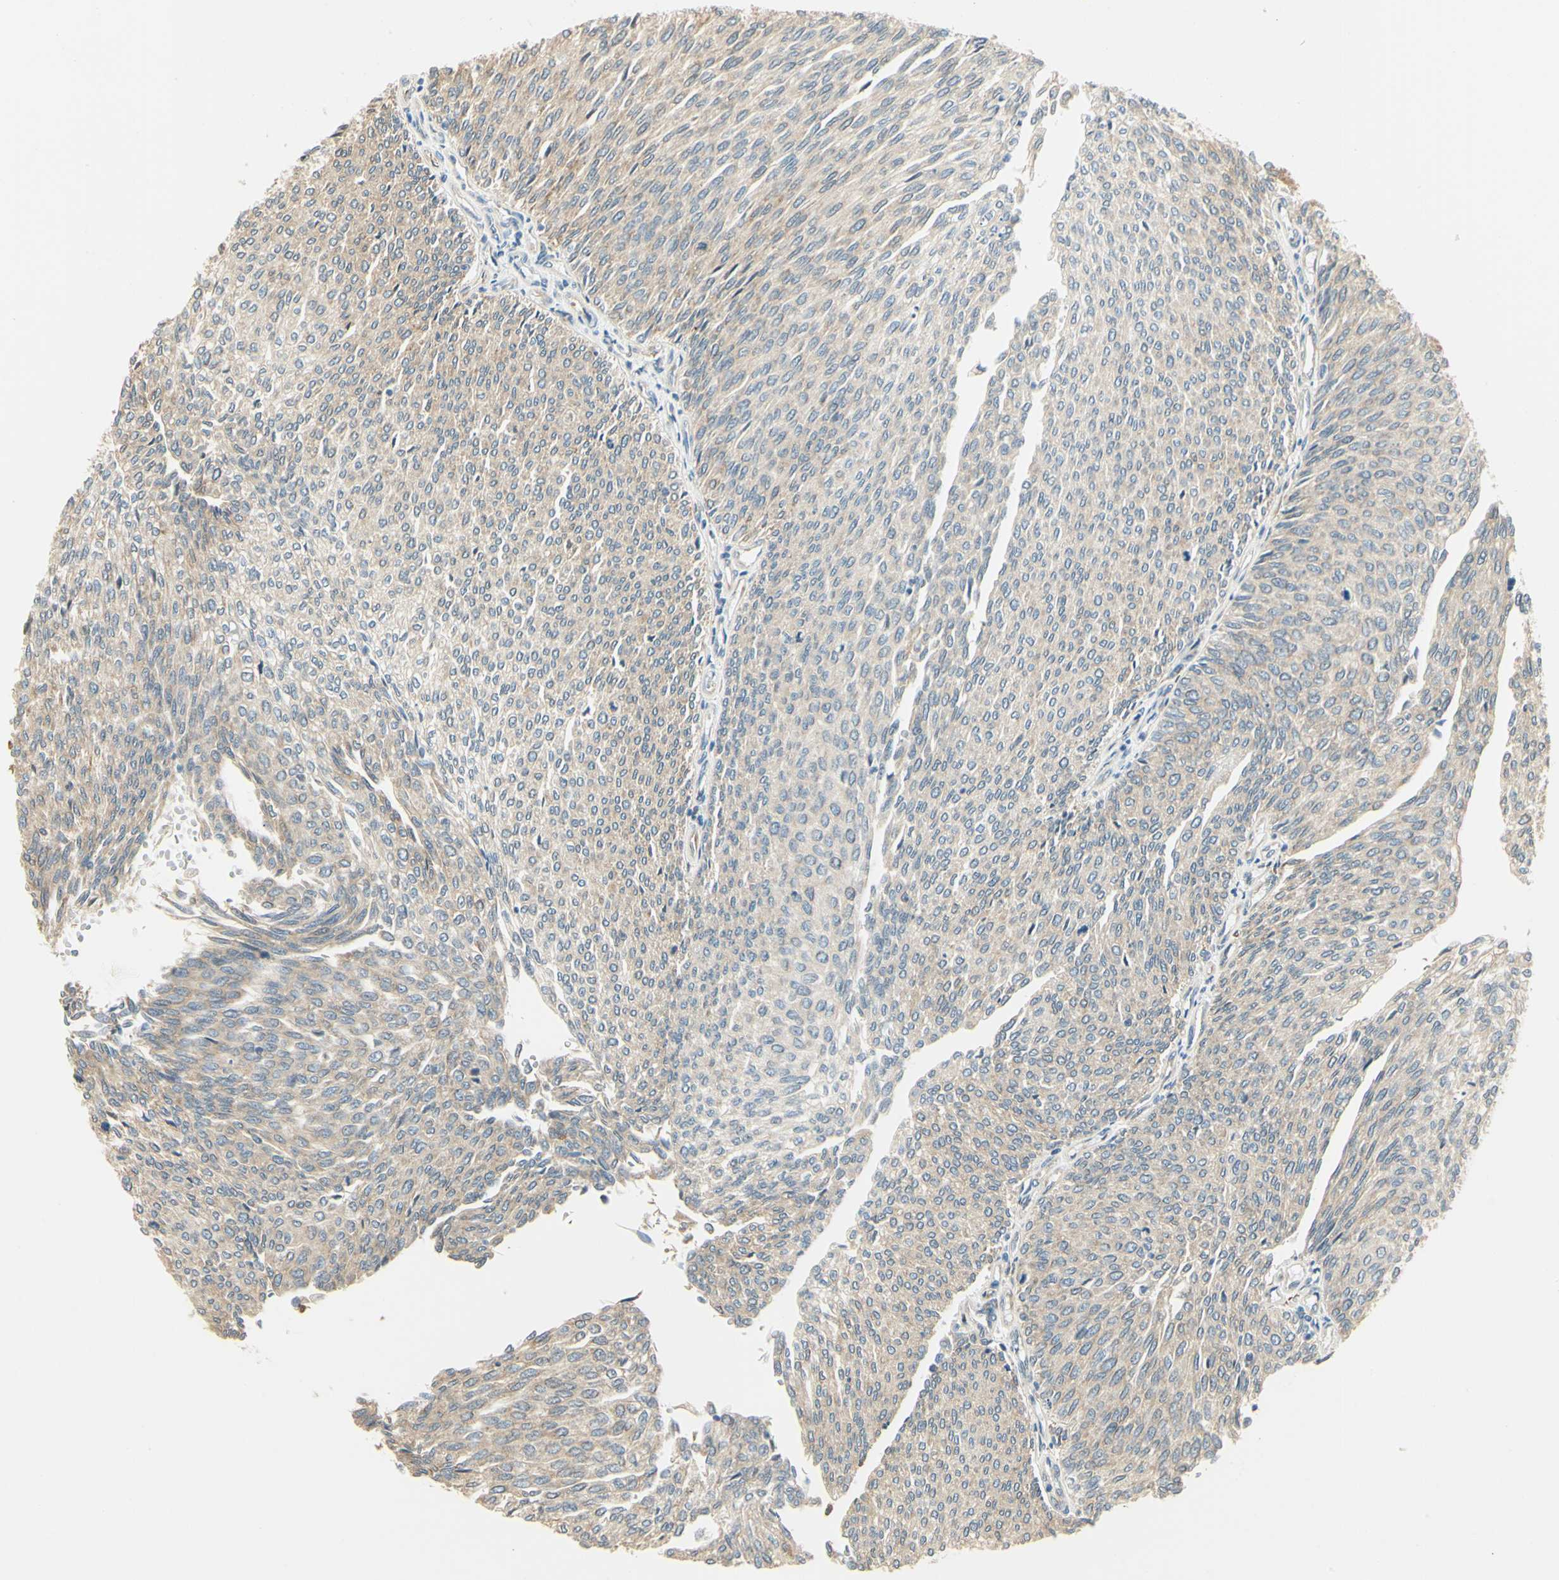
{"staining": {"intensity": "weak", "quantity": ">75%", "location": "cytoplasmic/membranous"}, "tissue": "urothelial cancer", "cell_type": "Tumor cells", "image_type": "cancer", "snomed": [{"axis": "morphology", "description": "Urothelial carcinoma, Low grade"}, {"axis": "topography", "description": "Urinary bladder"}], "caption": "A low amount of weak cytoplasmic/membranous staining is present in about >75% of tumor cells in urothelial cancer tissue.", "gene": "IGDCC4", "patient": {"sex": "female", "age": 79}}